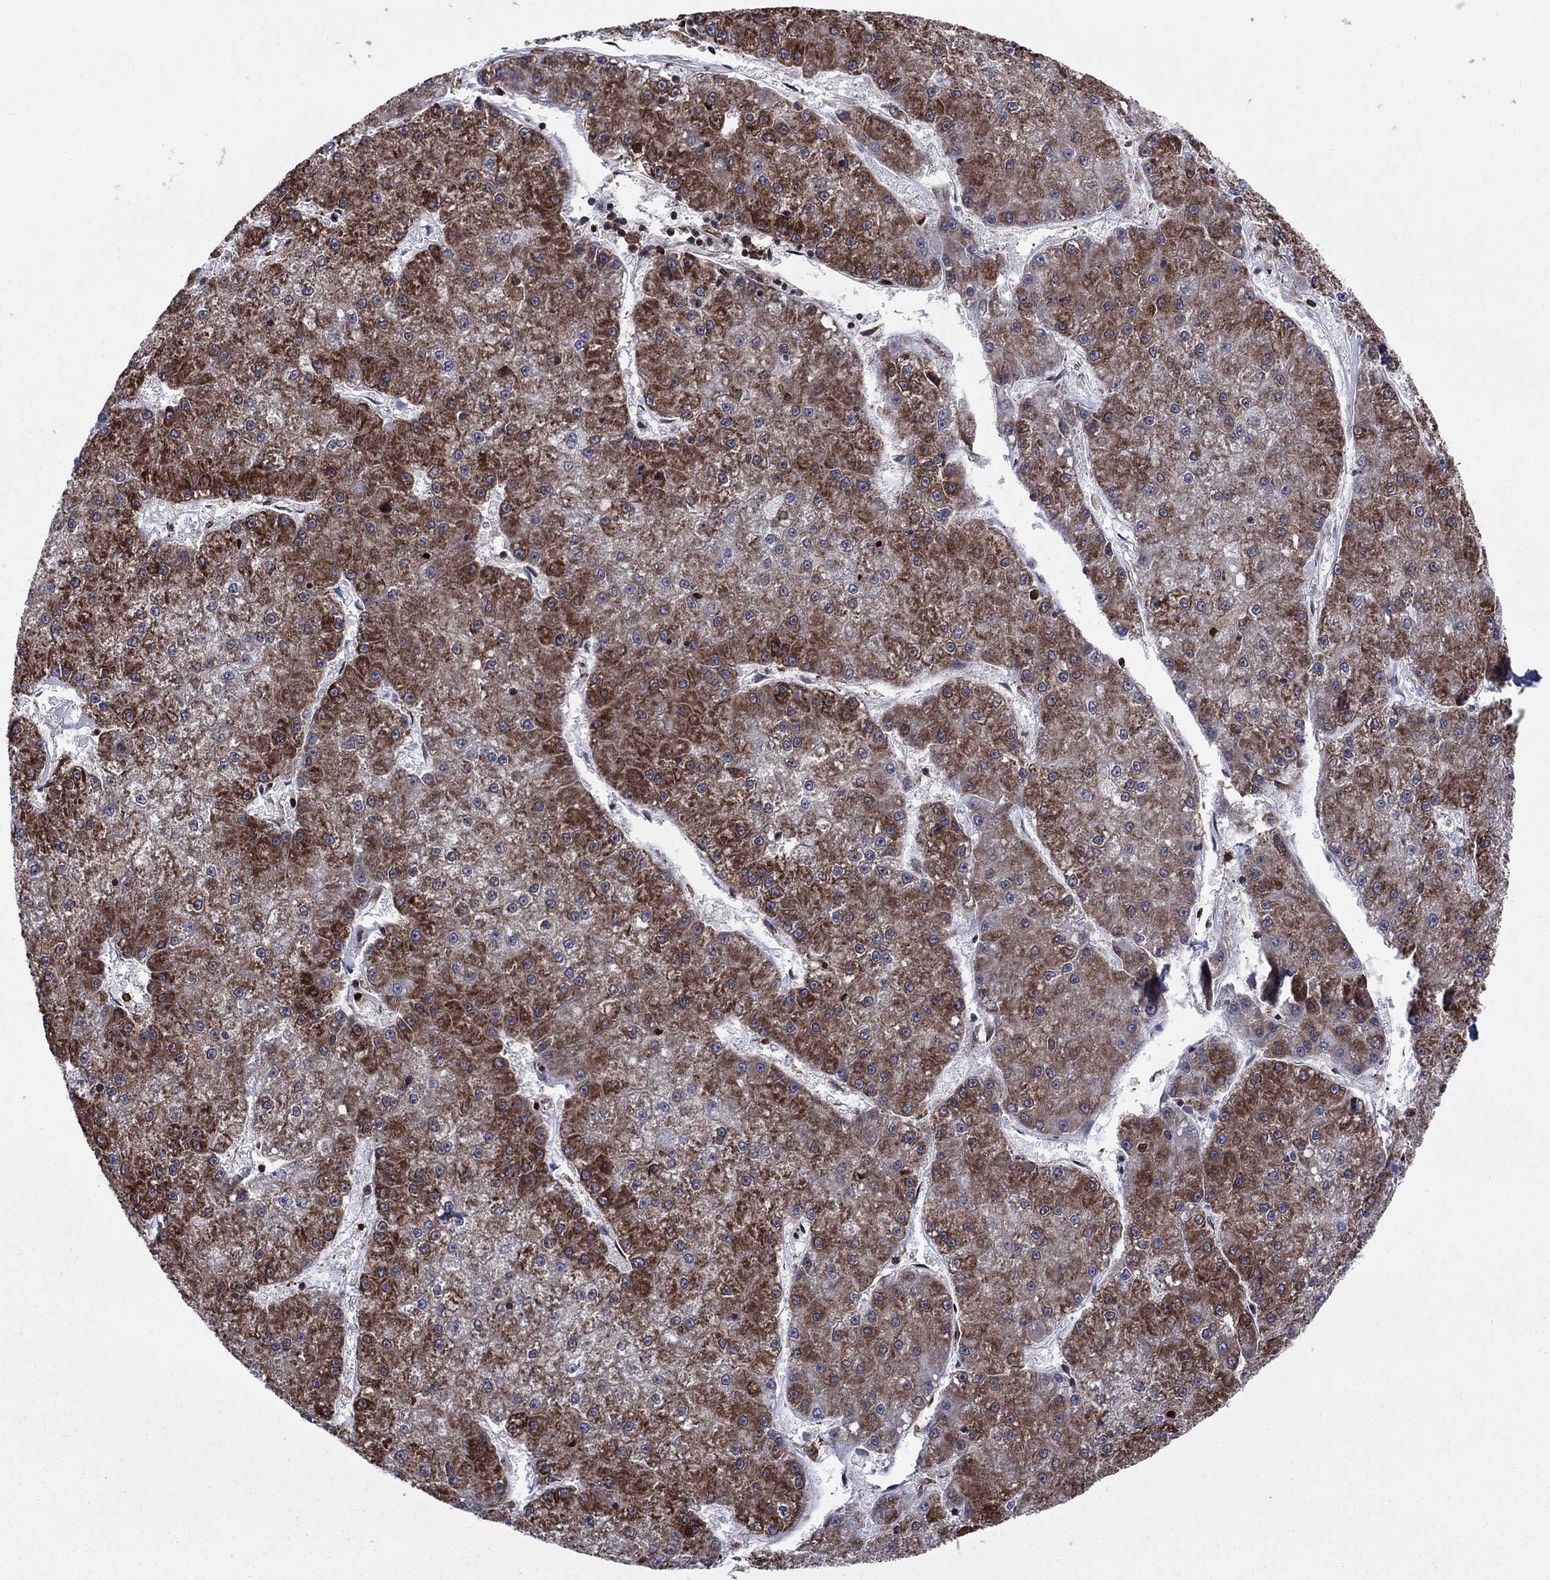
{"staining": {"intensity": "strong", "quantity": "25%-75%", "location": "cytoplasmic/membranous"}, "tissue": "liver cancer", "cell_type": "Tumor cells", "image_type": "cancer", "snomed": [{"axis": "morphology", "description": "Carcinoma, Hepatocellular, NOS"}, {"axis": "topography", "description": "Liver"}], "caption": "Immunohistochemistry staining of hepatocellular carcinoma (liver), which displays high levels of strong cytoplasmic/membranous positivity in approximately 25%-75% of tumor cells indicating strong cytoplasmic/membranous protein expression. The staining was performed using DAB (brown) for protein detection and nuclei were counterstained in hematoxylin (blue).", "gene": "YBX1", "patient": {"sex": "male", "age": 73}}